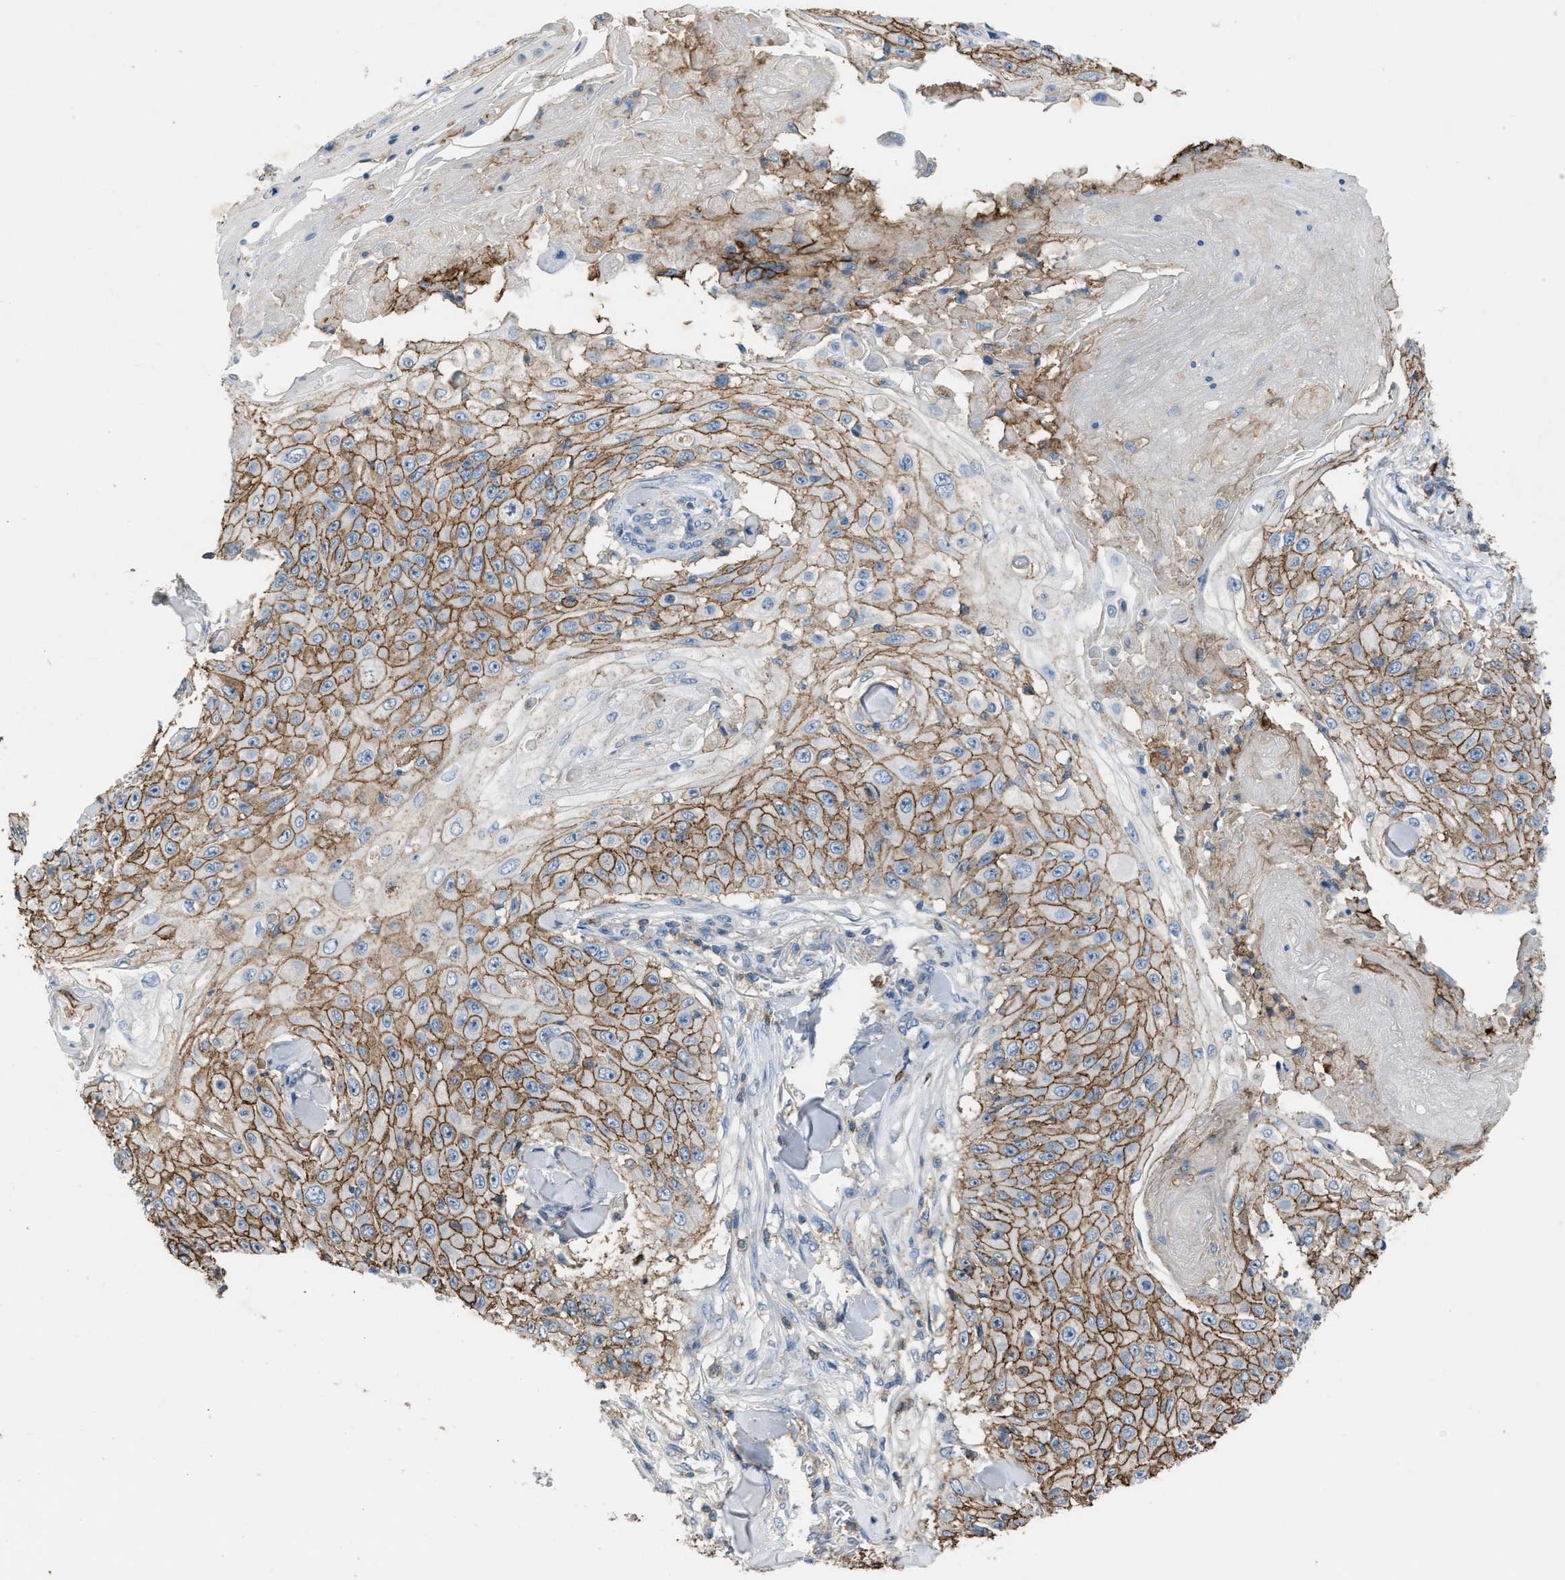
{"staining": {"intensity": "moderate", "quantity": ">75%", "location": "cytoplasmic/membranous"}, "tissue": "skin cancer", "cell_type": "Tumor cells", "image_type": "cancer", "snomed": [{"axis": "morphology", "description": "Squamous cell carcinoma, NOS"}, {"axis": "topography", "description": "Skin"}], "caption": "A high-resolution photomicrograph shows immunohistochemistry staining of skin cancer, which displays moderate cytoplasmic/membranous positivity in approximately >75% of tumor cells. (DAB (3,3'-diaminobenzidine) = brown stain, brightfield microscopy at high magnification).", "gene": "OR51E1", "patient": {"sex": "male", "age": 86}}